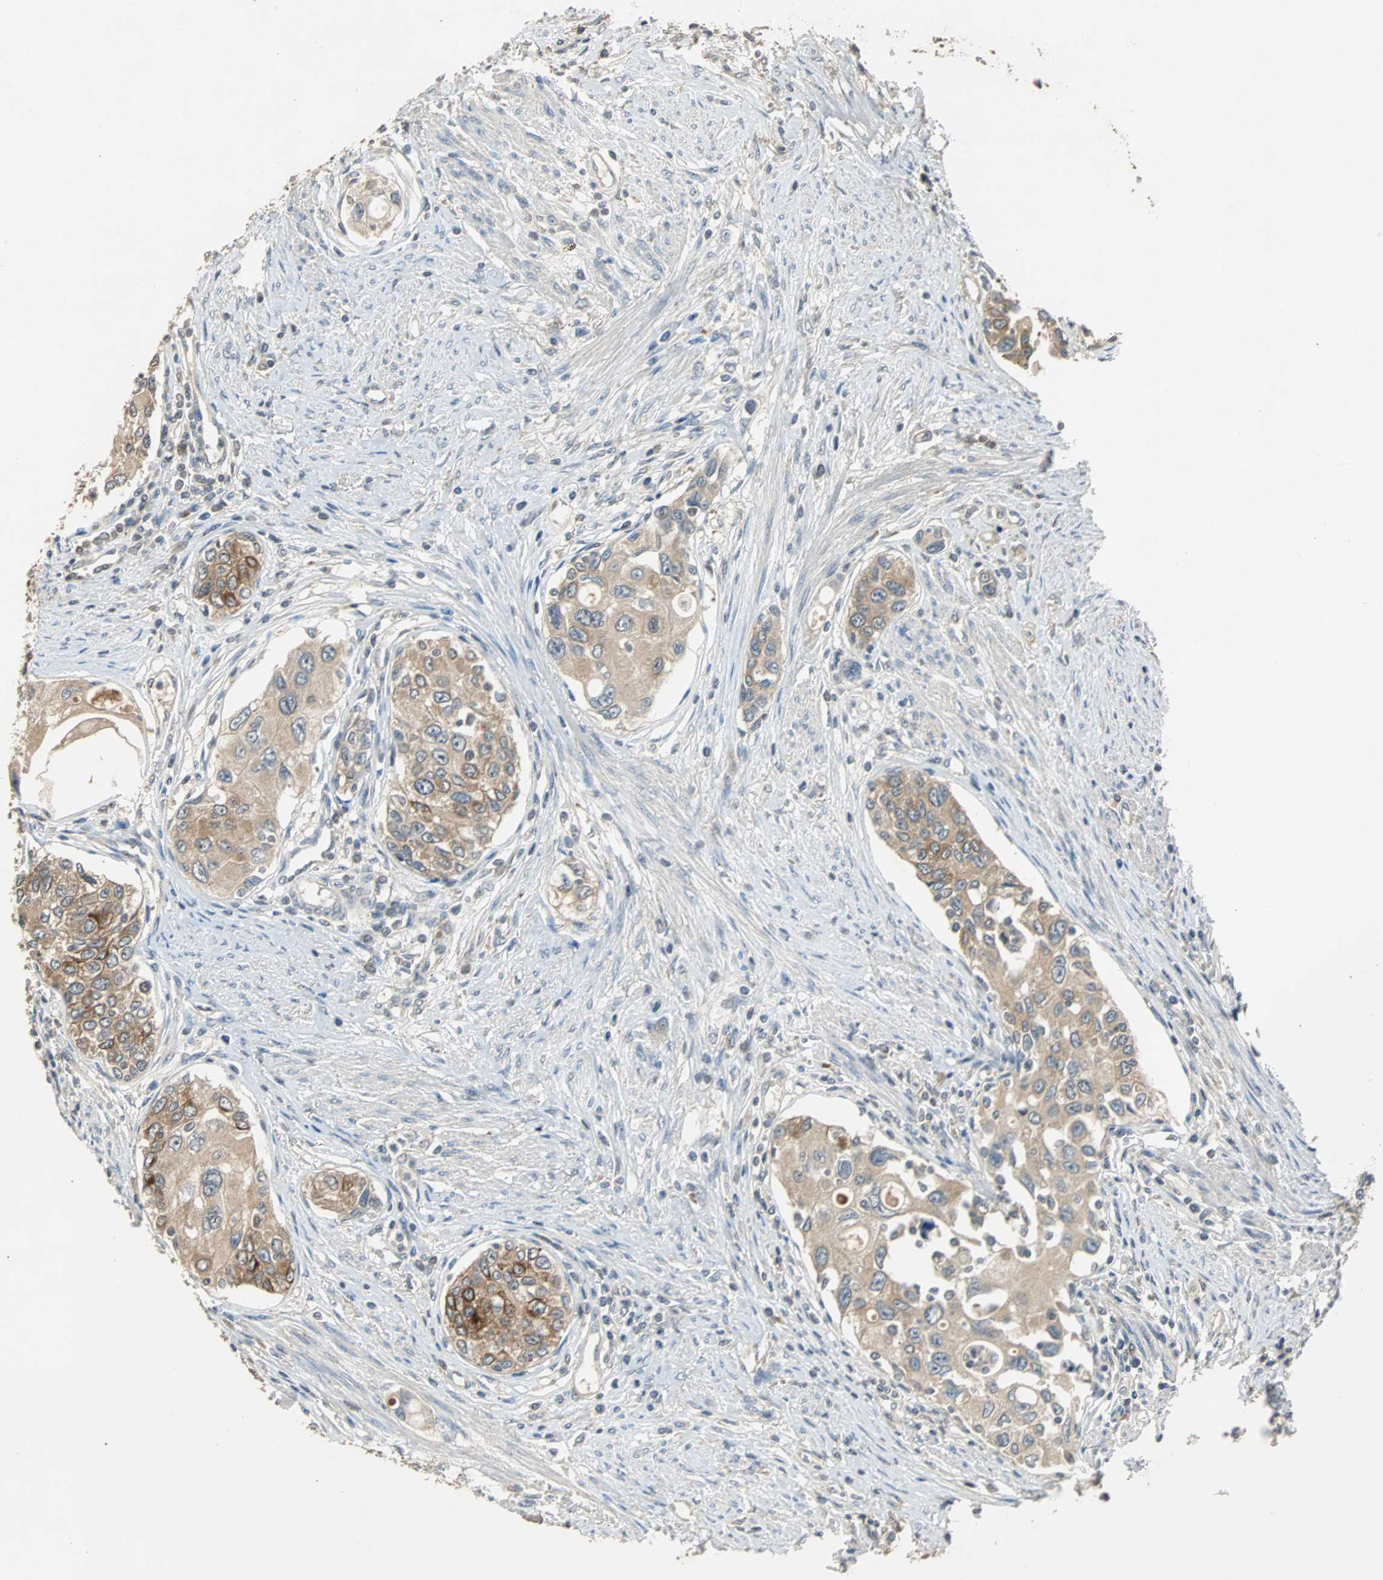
{"staining": {"intensity": "moderate", "quantity": ">75%", "location": "cytoplasmic/membranous"}, "tissue": "urothelial cancer", "cell_type": "Tumor cells", "image_type": "cancer", "snomed": [{"axis": "morphology", "description": "Urothelial carcinoma, High grade"}, {"axis": "topography", "description": "Urinary bladder"}], "caption": "Moderate cytoplasmic/membranous protein expression is appreciated in approximately >75% of tumor cells in urothelial cancer.", "gene": "ABHD2", "patient": {"sex": "female", "age": 56}}